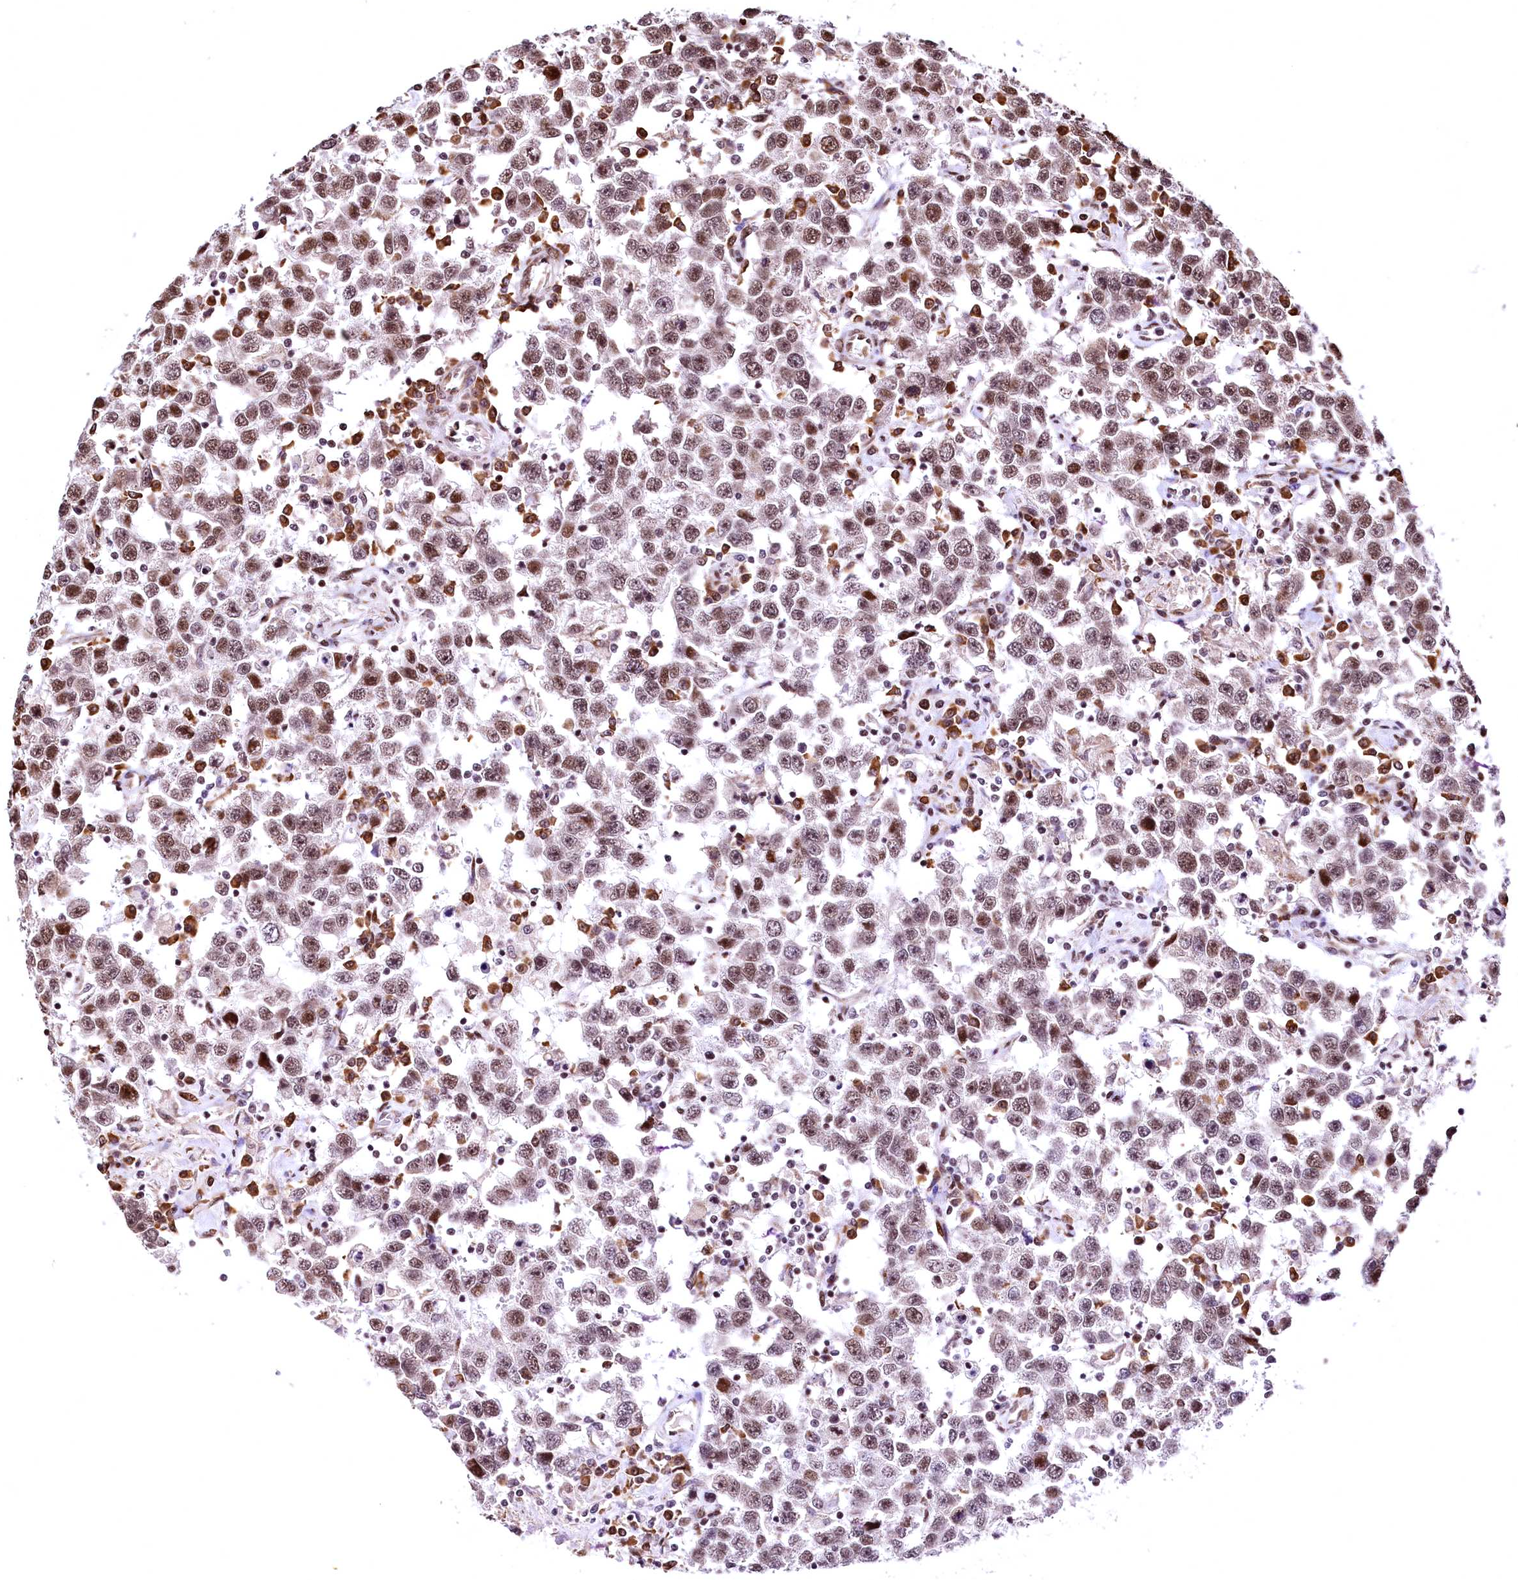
{"staining": {"intensity": "moderate", "quantity": ">75%", "location": "nuclear"}, "tissue": "testis cancer", "cell_type": "Tumor cells", "image_type": "cancer", "snomed": [{"axis": "morphology", "description": "Seminoma, NOS"}, {"axis": "topography", "description": "Testis"}], "caption": "Human testis cancer (seminoma) stained with a brown dye exhibits moderate nuclear positive staining in approximately >75% of tumor cells.", "gene": "PDS5B", "patient": {"sex": "male", "age": 41}}